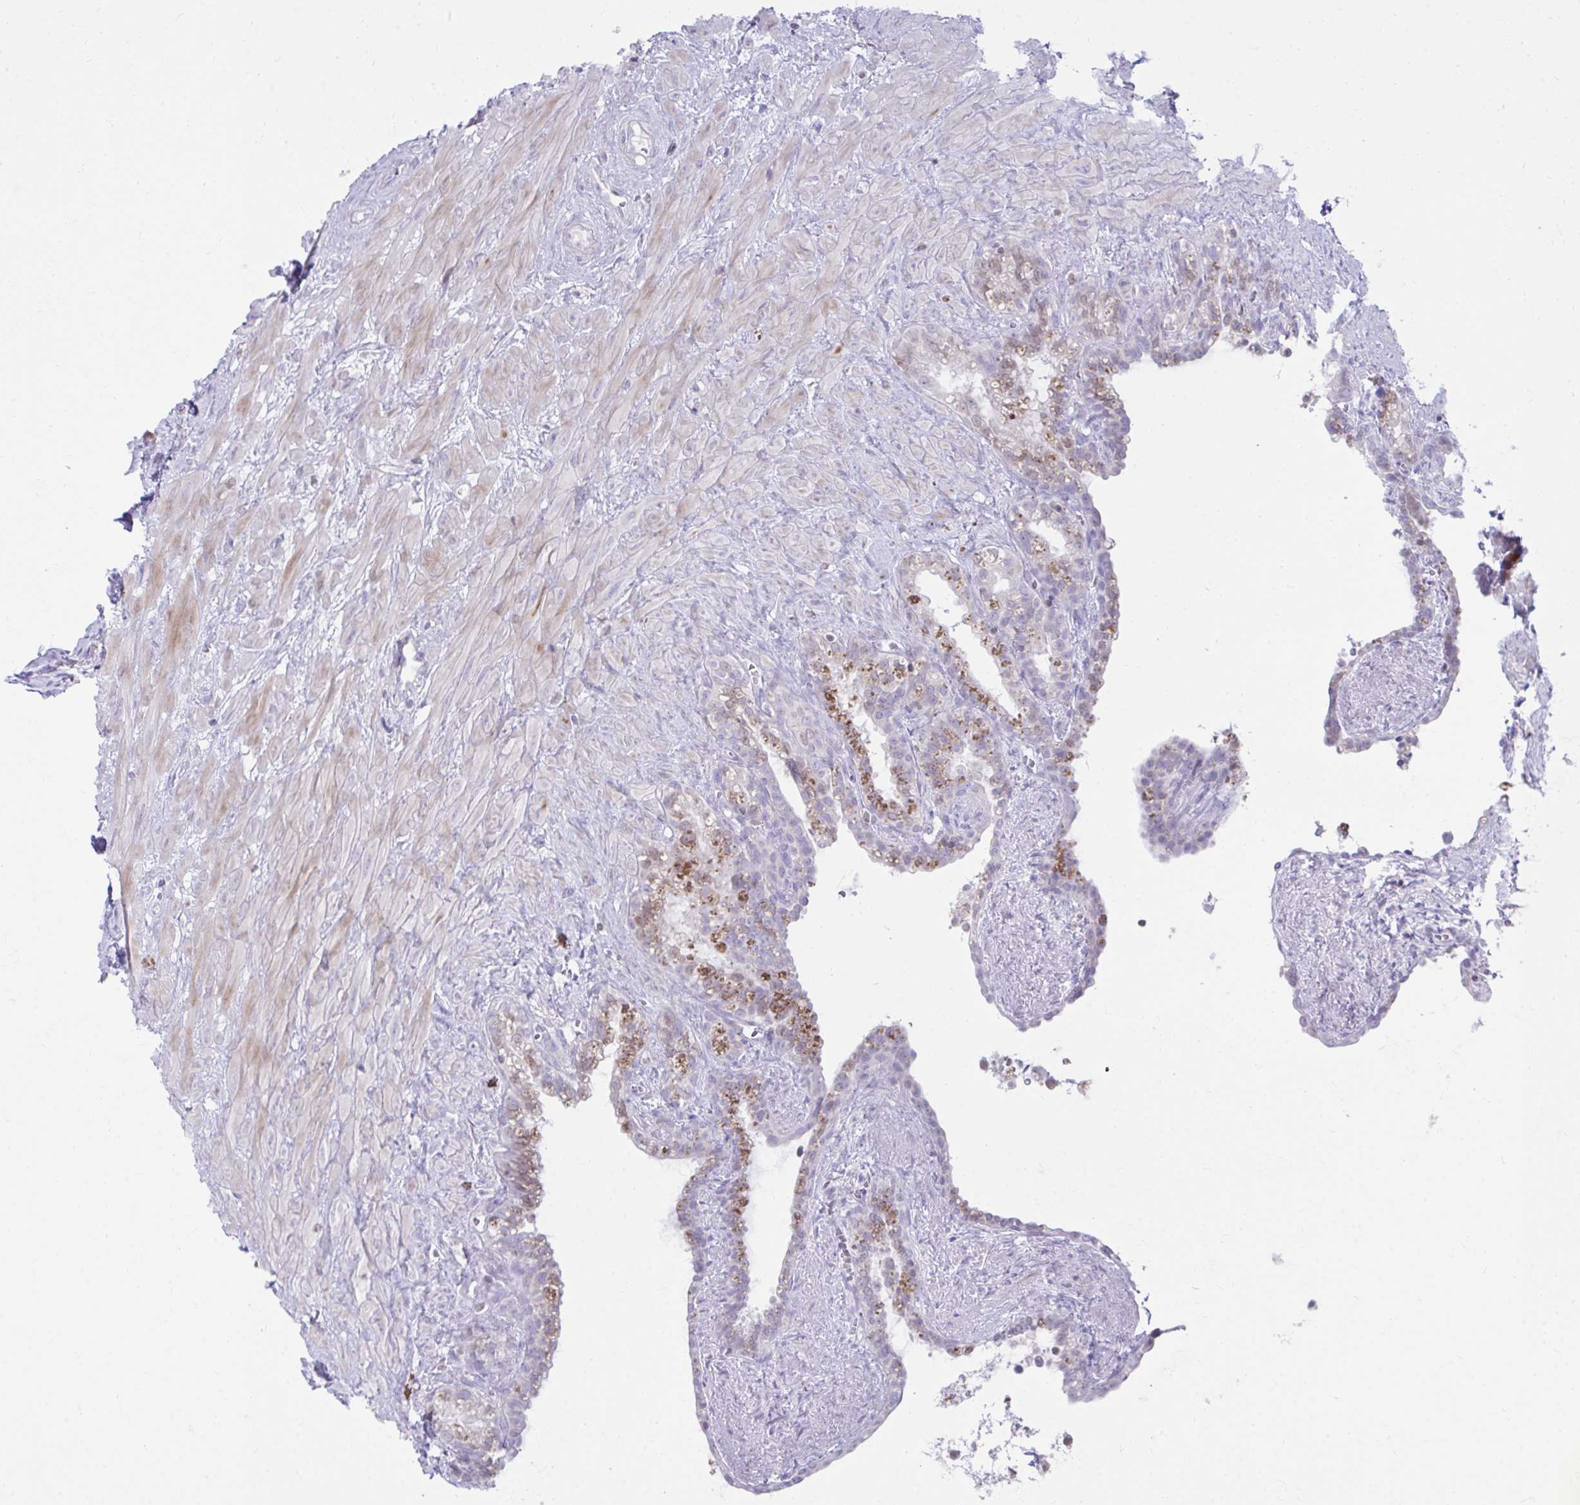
{"staining": {"intensity": "weak", "quantity": "25%-75%", "location": "cytoplasmic/membranous,nuclear"}, "tissue": "seminal vesicle", "cell_type": "Glandular cells", "image_type": "normal", "snomed": [{"axis": "morphology", "description": "Normal tissue, NOS"}, {"axis": "topography", "description": "Seminal veicle"}], "caption": "IHC staining of benign seminal vesicle, which reveals low levels of weak cytoplasmic/membranous,nuclear expression in about 25%-75% of glandular cells indicating weak cytoplasmic/membranous,nuclear protein expression. The staining was performed using DAB (3,3'-diaminobenzidine) (brown) for protein detection and nuclei were counterstained in hematoxylin (blue).", "gene": "OR7A5", "patient": {"sex": "male", "age": 76}}